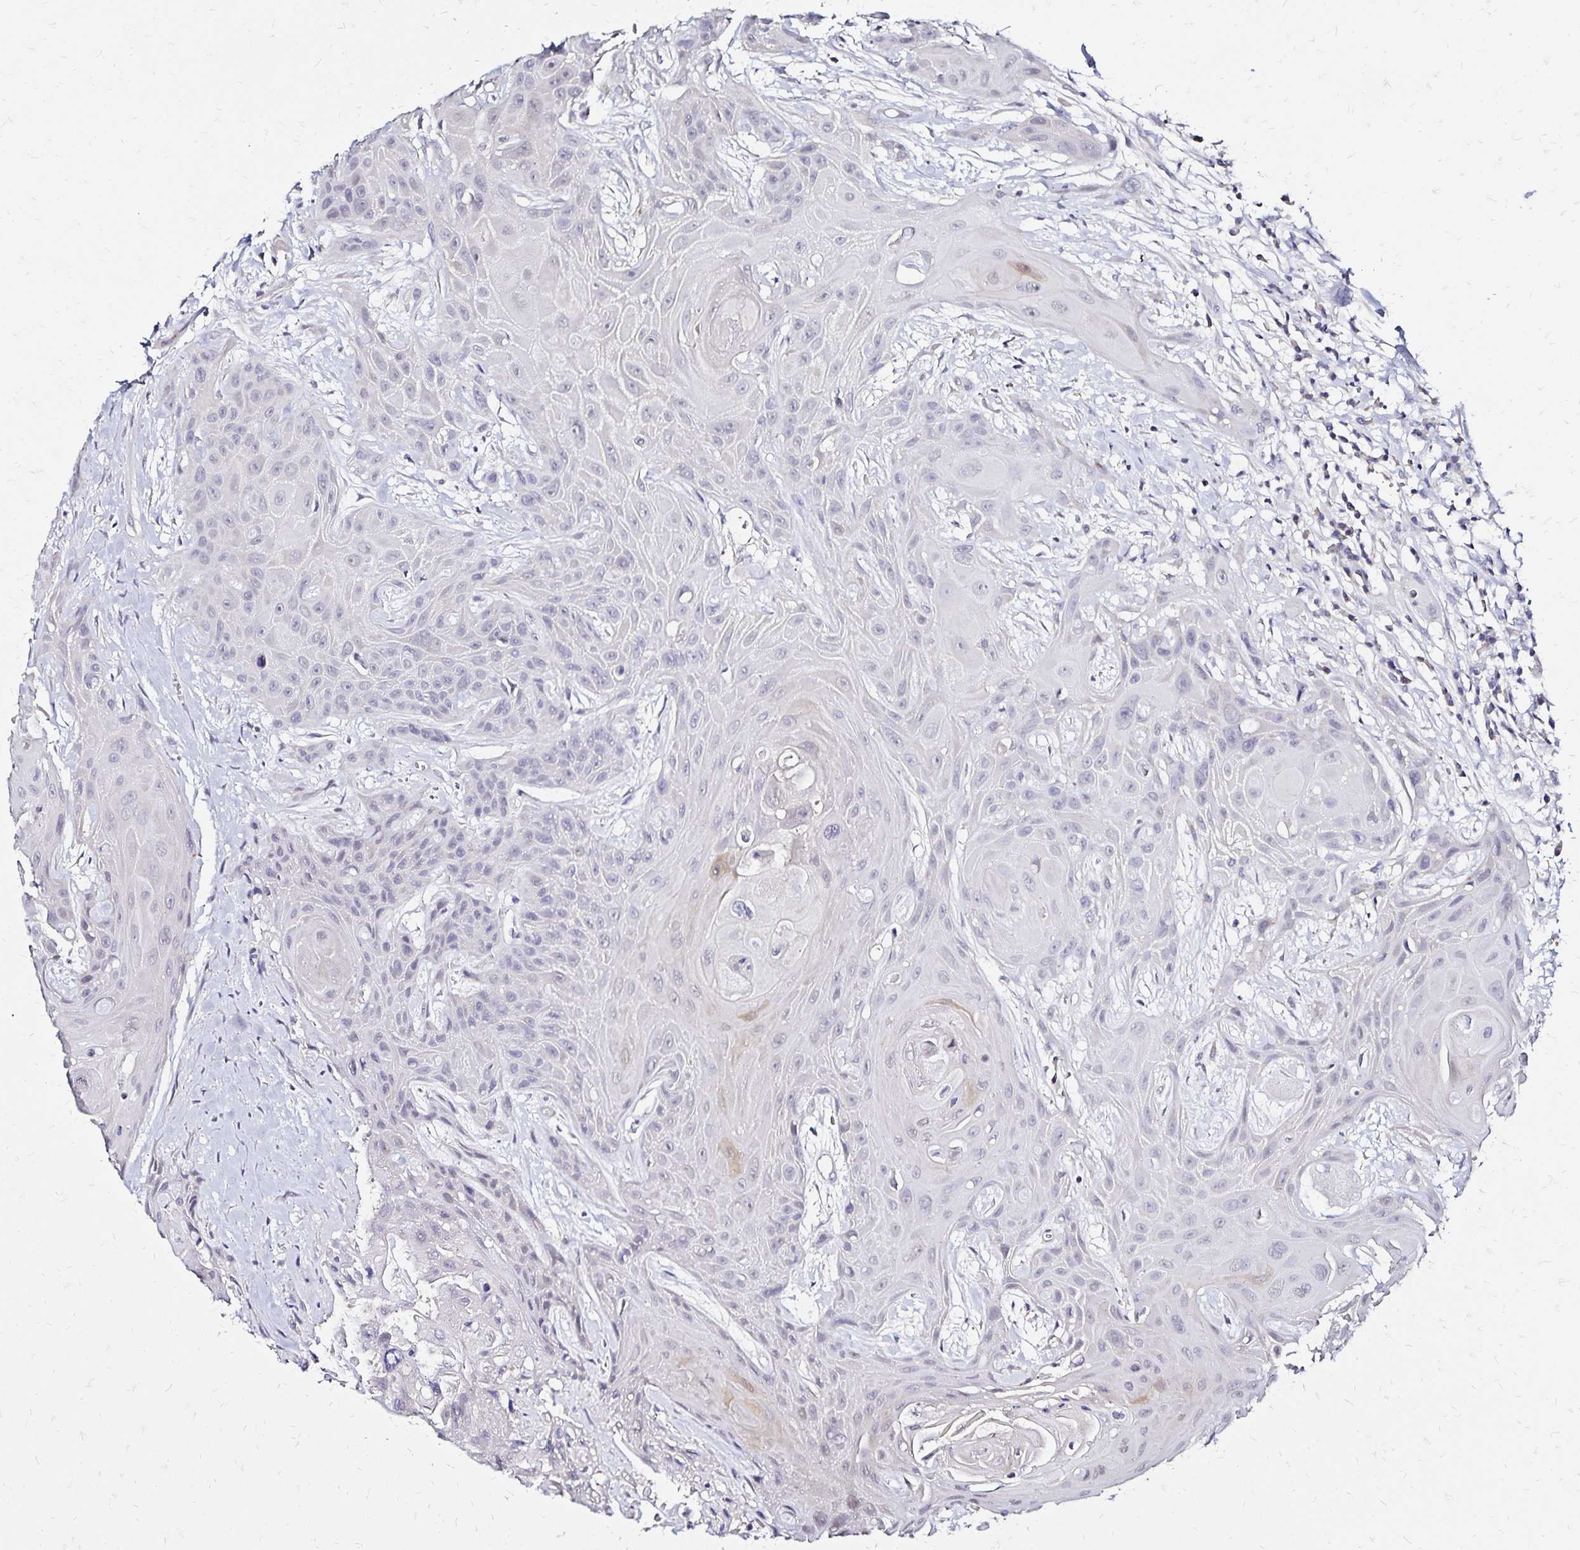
{"staining": {"intensity": "negative", "quantity": "none", "location": "none"}, "tissue": "head and neck cancer", "cell_type": "Tumor cells", "image_type": "cancer", "snomed": [{"axis": "morphology", "description": "Squamous cell carcinoma, NOS"}, {"axis": "topography", "description": "Head-Neck"}], "caption": "High power microscopy photomicrograph of an immunohistochemistry image of squamous cell carcinoma (head and neck), revealing no significant expression in tumor cells.", "gene": "SLC5A1", "patient": {"sex": "female", "age": 73}}